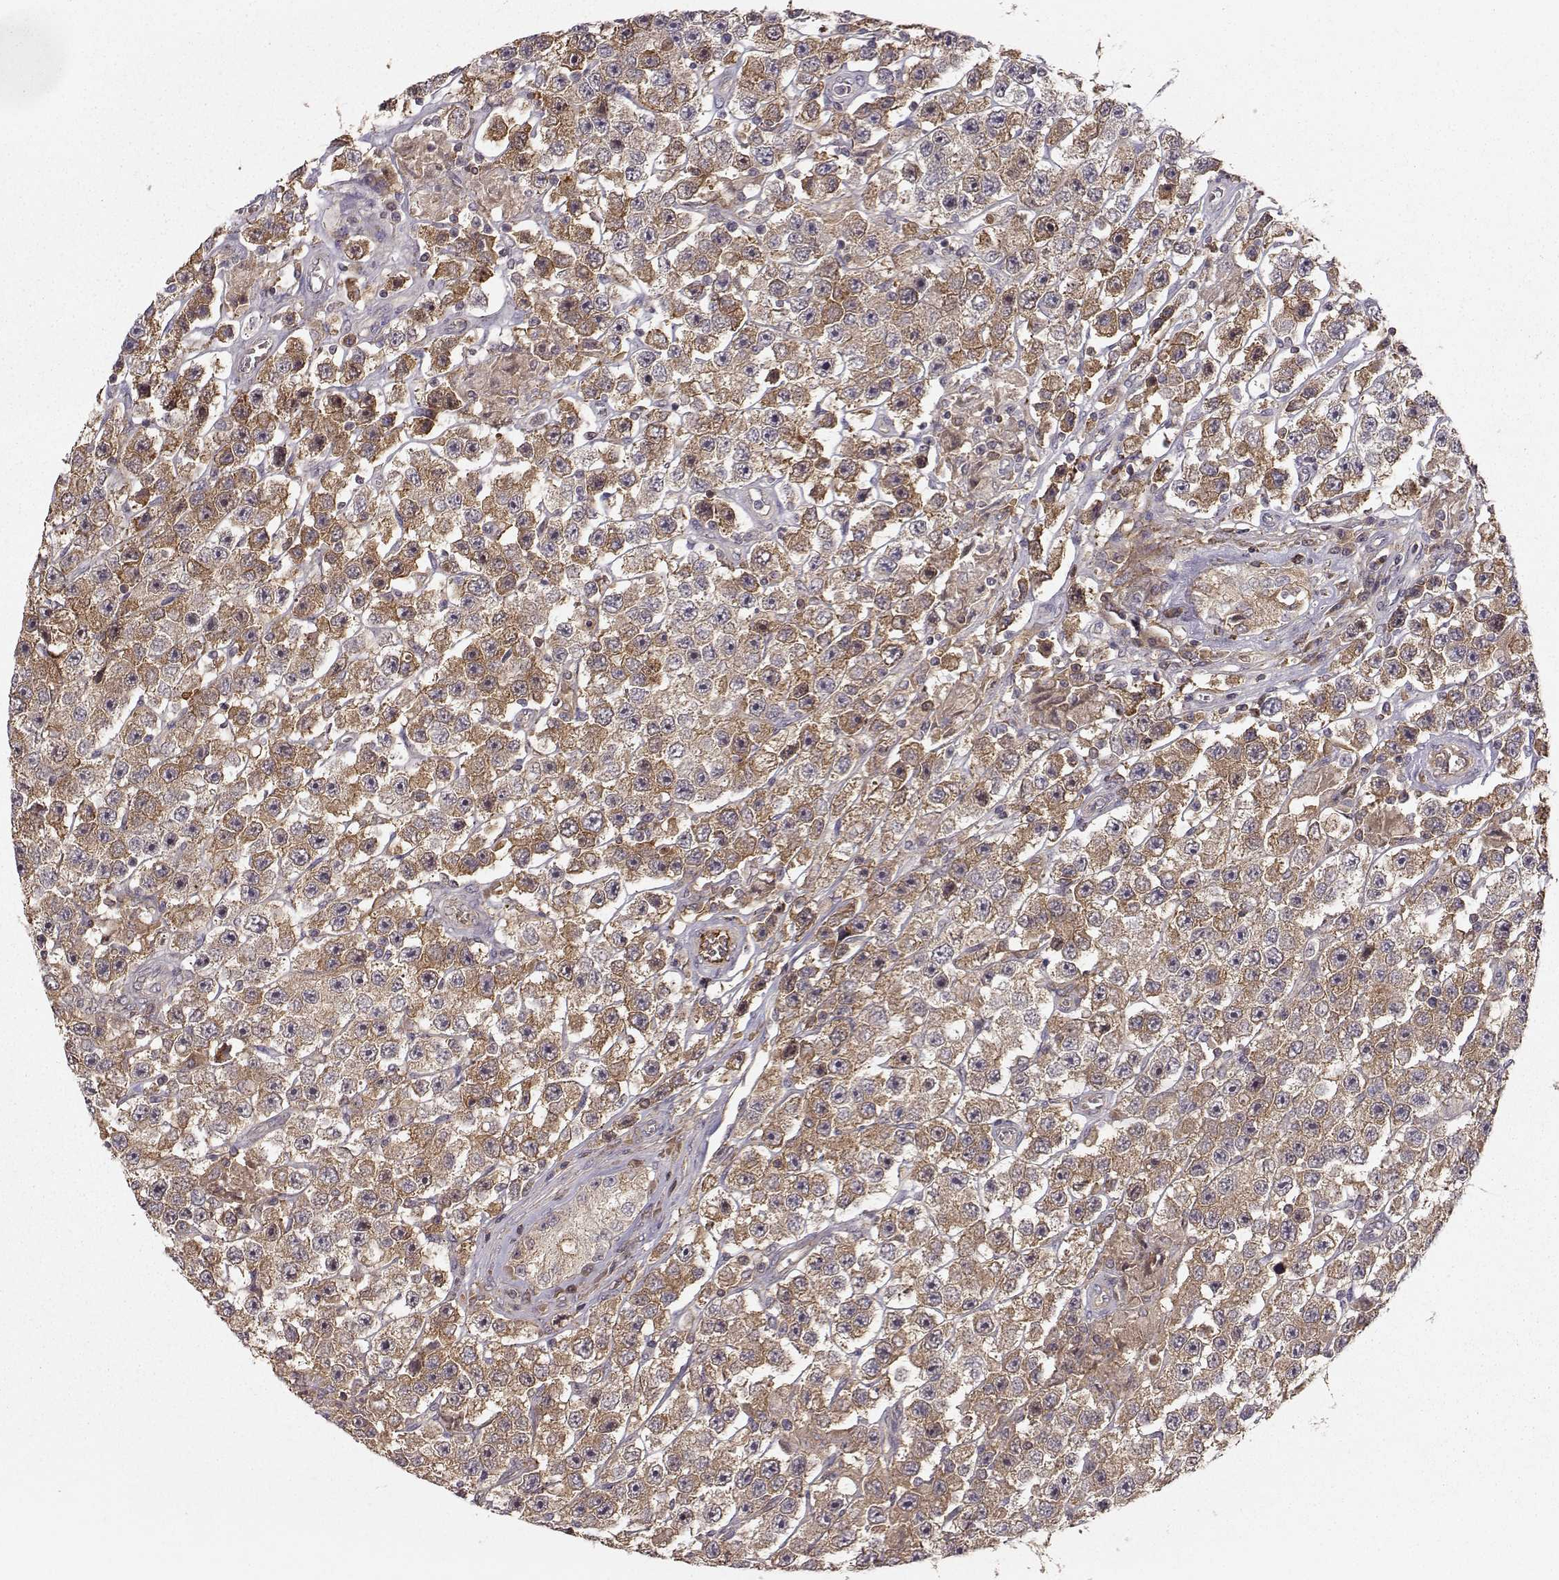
{"staining": {"intensity": "moderate", "quantity": "<25%", "location": "cytoplasmic/membranous"}, "tissue": "testis cancer", "cell_type": "Tumor cells", "image_type": "cancer", "snomed": [{"axis": "morphology", "description": "Seminoma, NOS"}, {"axis": "topography", "description": "Testis"}], "caption": "A histopathology image showing moderate cytoplasmic/membranous staining in about <25% of tumor cells in testis seminoma, as visualized by brown immunohistochemical staining.", "gene": "WNT6", "patient": {"sex": "male", "age": 45}}